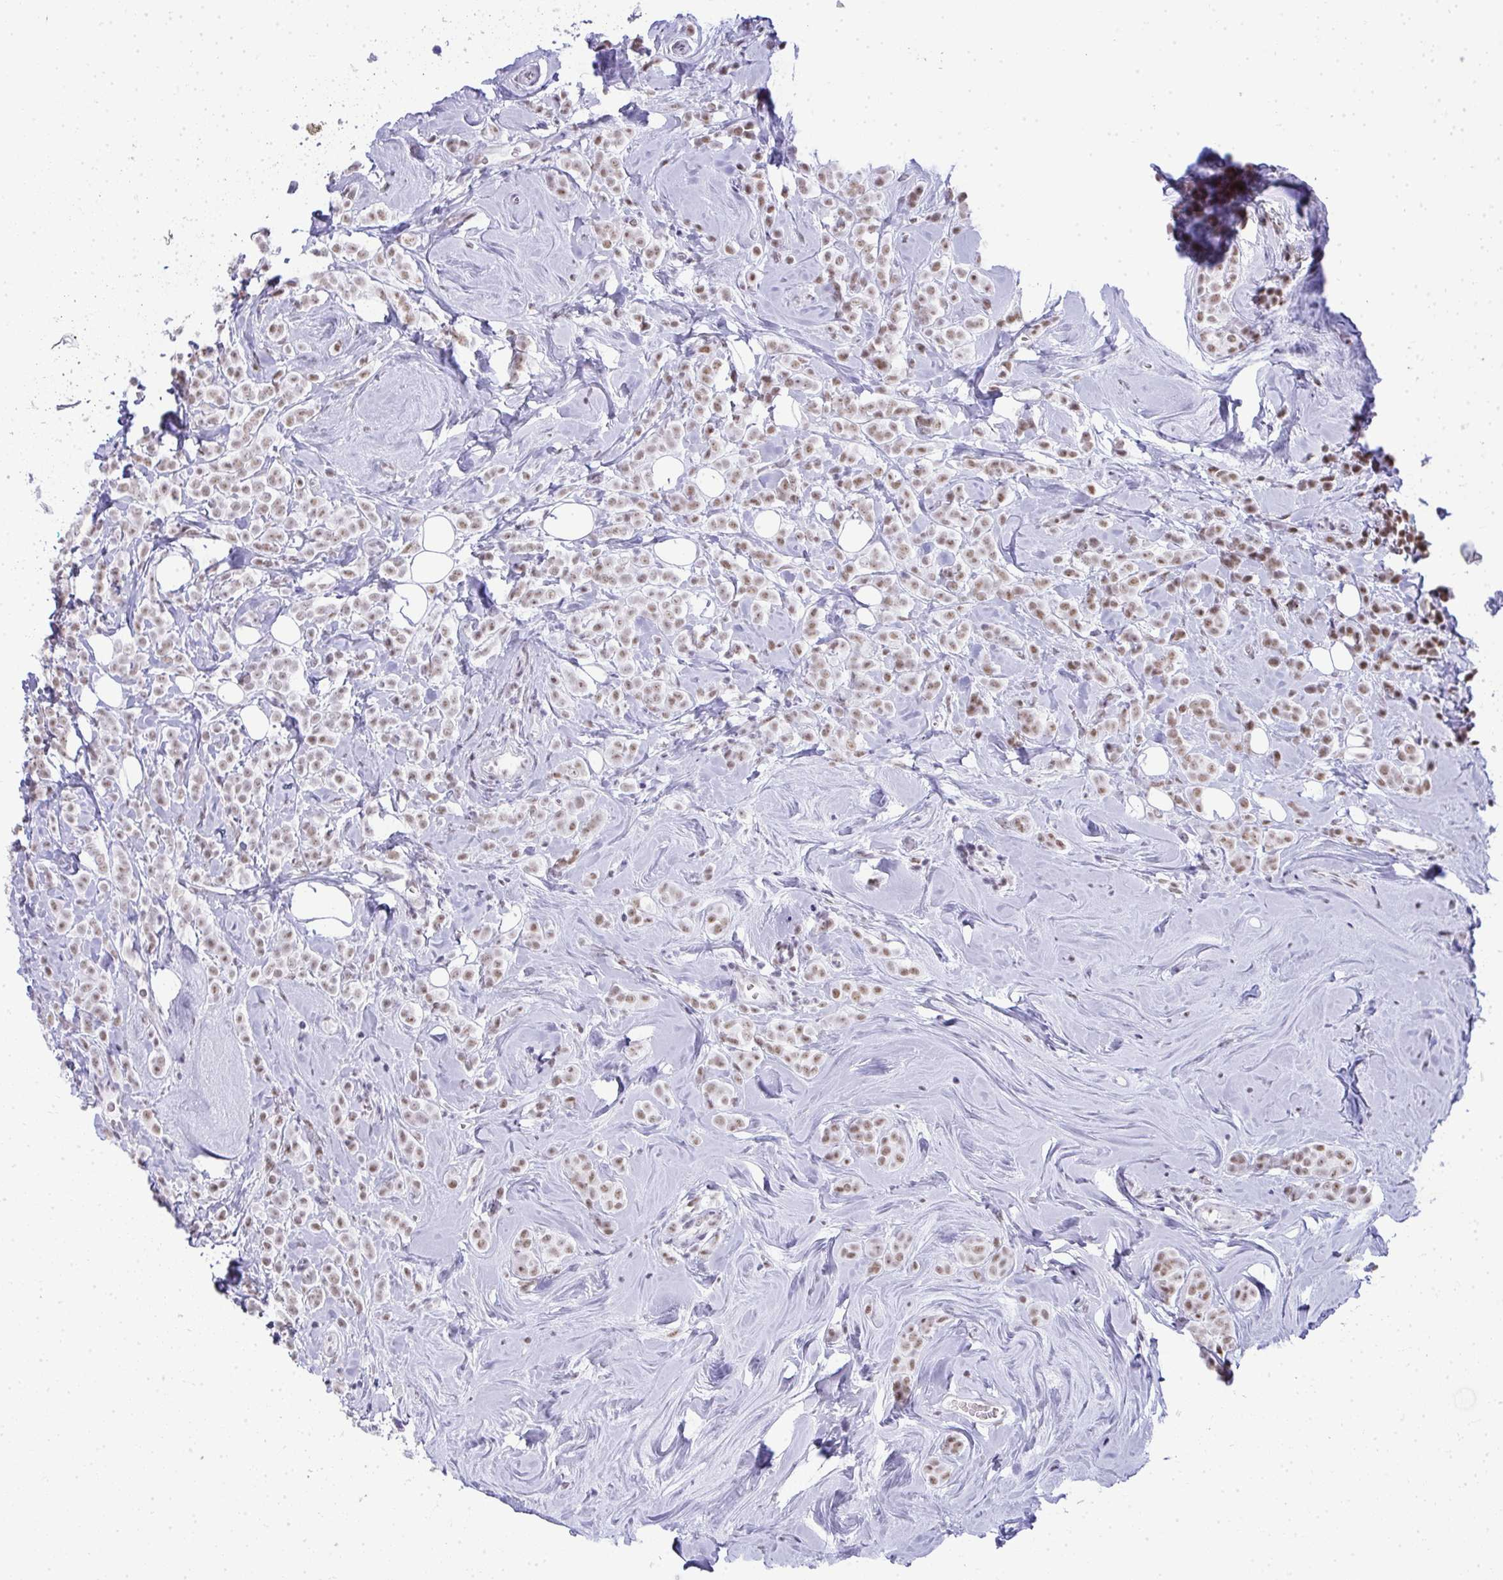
{"staining": {"intensity": "weak", "quantity": ">75%", "location": "nuclear"}, "tissue": "breast cancer", "cell_type": "Tumor cells", "image_type": "cancer", "snomed": [{"axis": "morphology", "description": "Lobular carcinoma"}, {"axis": "topography", "description": "Breast"}], "caption": "Protein analysis of breast cancer (lobular carcinoma) tissue exhibits weak nuclear positivity in about >75% of tumor cells.", "gene": "PLA2G1B", "patient": {"sex": "female", "age": 49}}